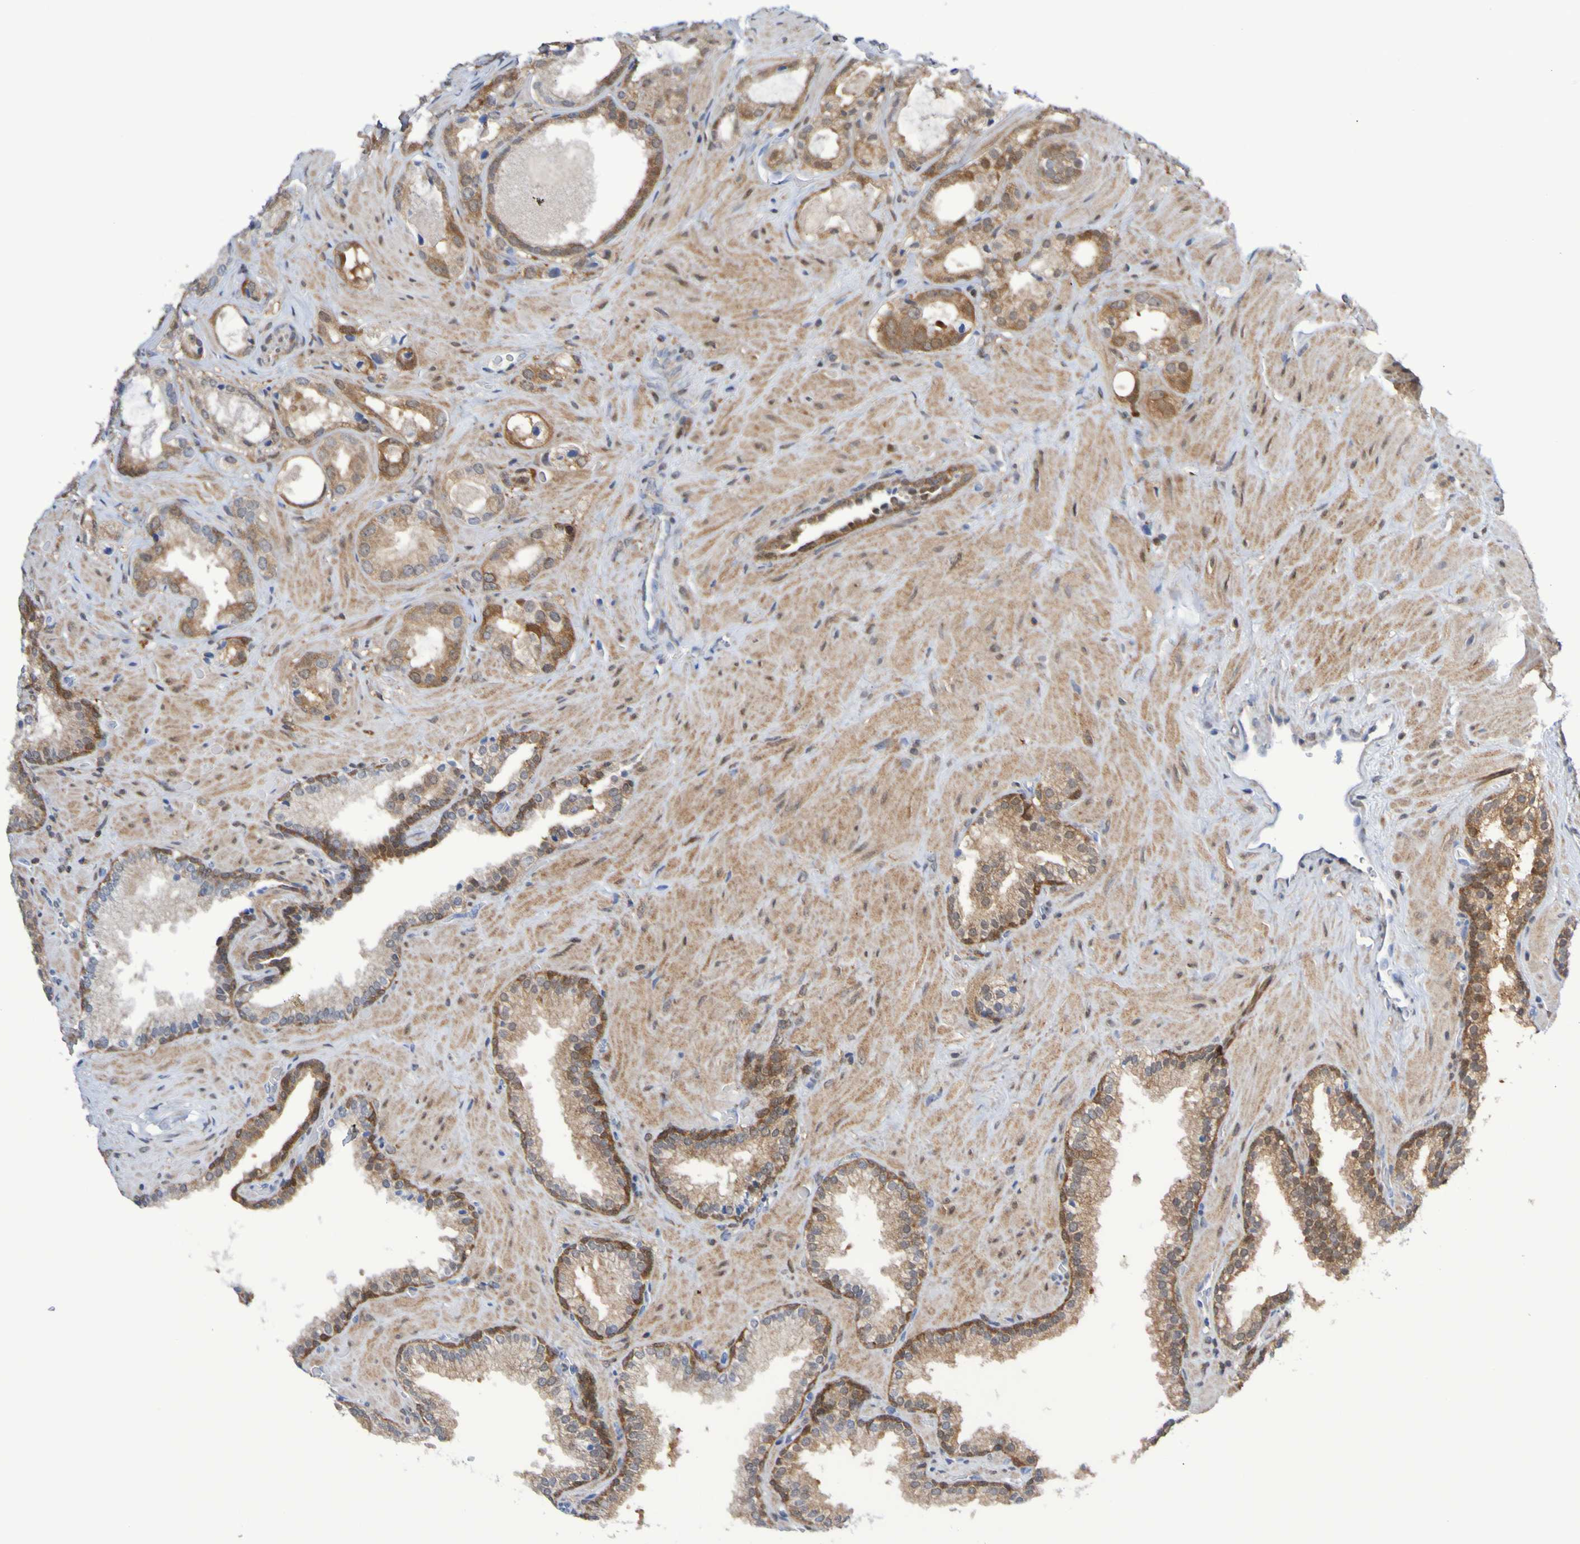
{"staining": {"intensity": "moderate", "quantity": ">75%", "location": "cytoplasmic/membranous"}, "tissue": "prostate cancer", "cell_type": "Tumor cells", "image_type": "cancer", "snomed": [{"axis": "morphology", "description": "Adenocarcinoma, High grade"}, {"axis": "topography", "description": "Prostate"}], "caption": "Protein analysis of high-grade adenocarcinoma (prostate) tissue demonstrates moderate cytoplasmic/membranous staining in approximately >75% of tumor cells.", "gene": "ATIC", "patient": {"sex": "male", "age": 64}}